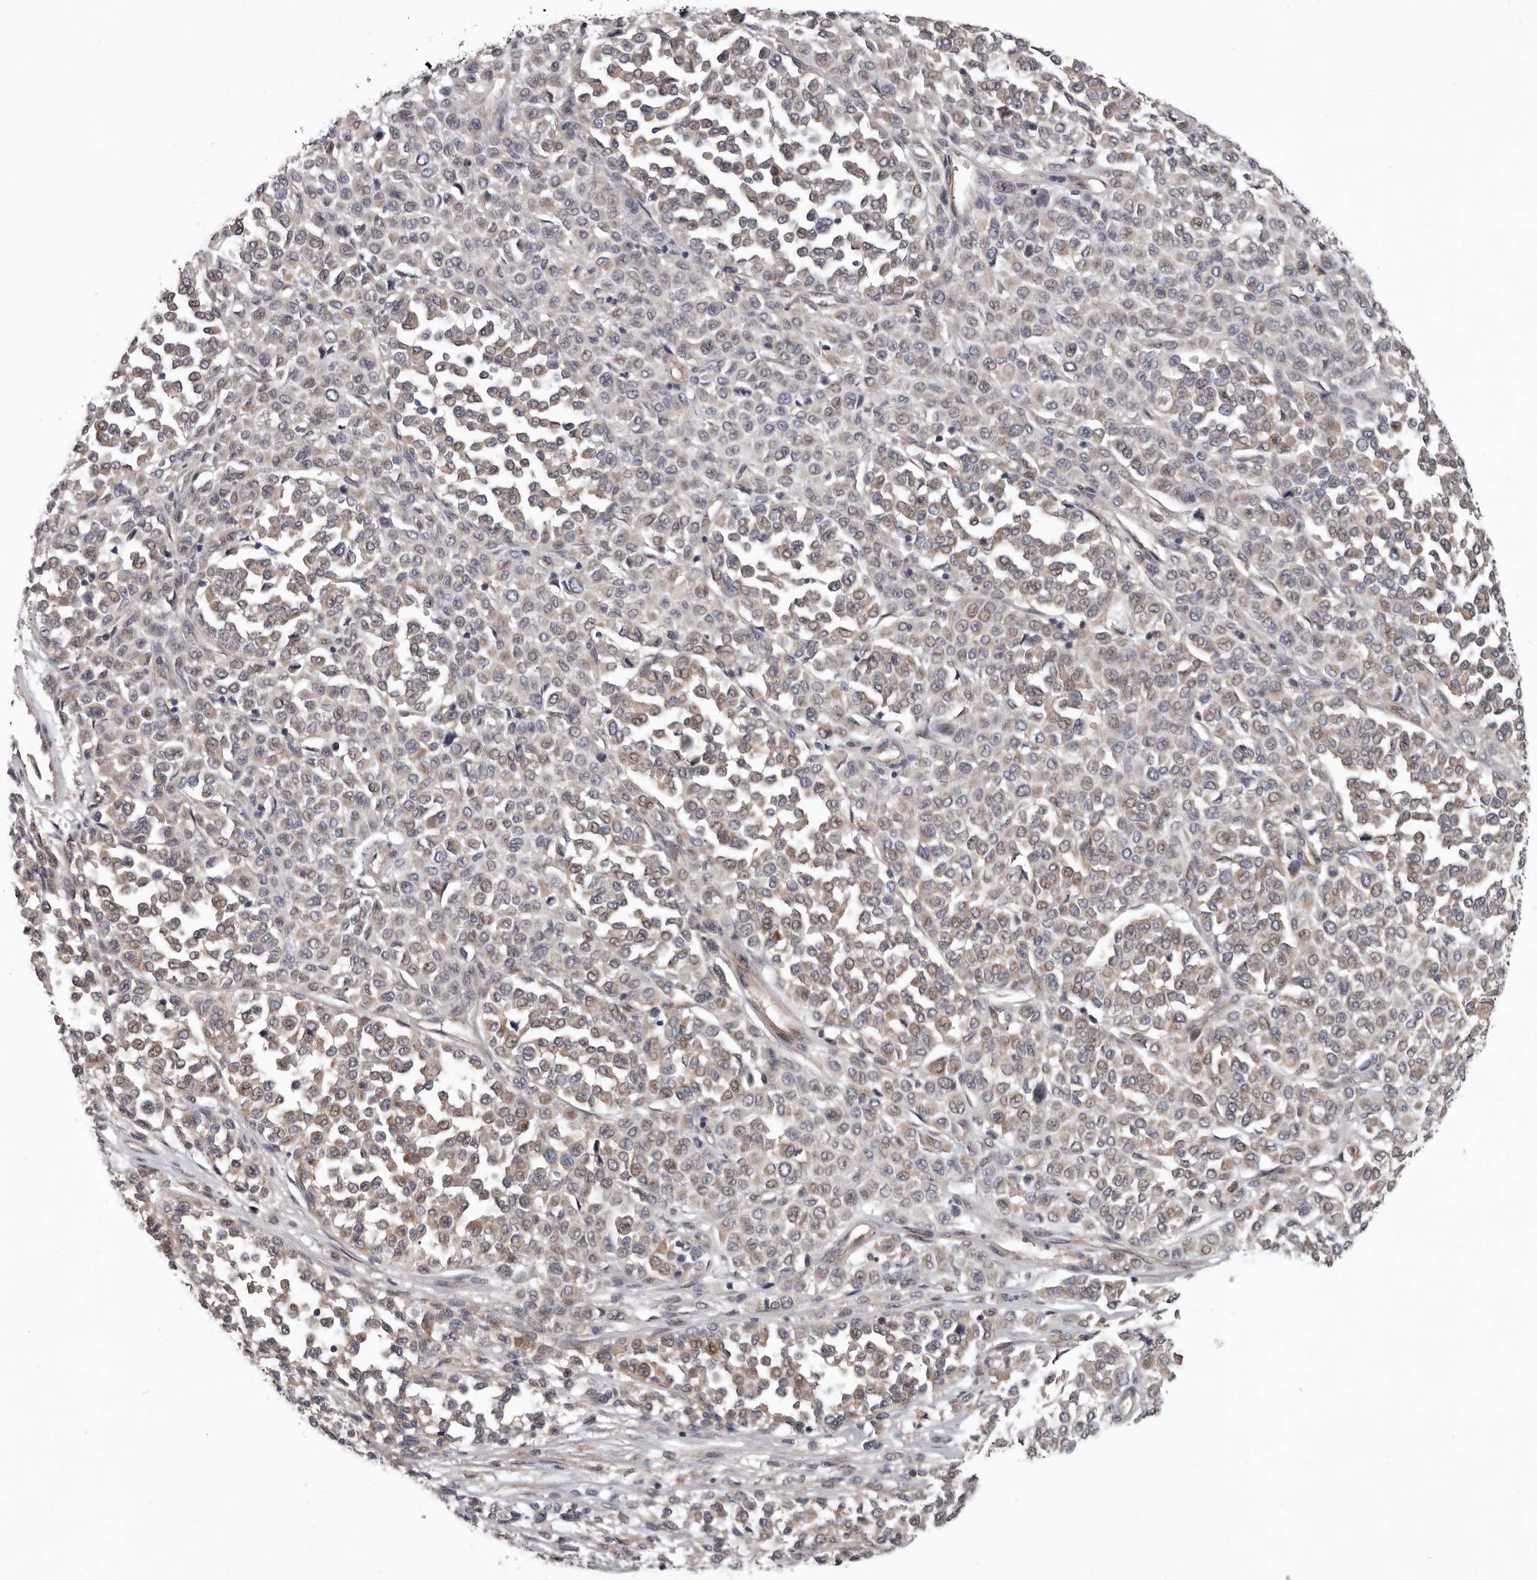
{"staining": {"intensity": "weak", "quantity": ">75%", "location": "cytoplasmic/membranous"}, "tissue": "melanoma", "cell_type": "Tumor cells", "image_type": "cancer", "snomed": [{"axis": "morphology", "description": "Malignant melanoma, Metastatic site"}, {"axis": "topography", "description": "Pancreas"}], "caption": "This image demonstrates malignant melanoma (metastatic site) stained with immunohistochemistry to label a protein in brown. The cytoplasmic/membranous of tumor cells show weak positivity for the protein. Nuclei are counter-stained blue.", "gene": "RNF217", "patient": {"sex": "female", "age": 30}}